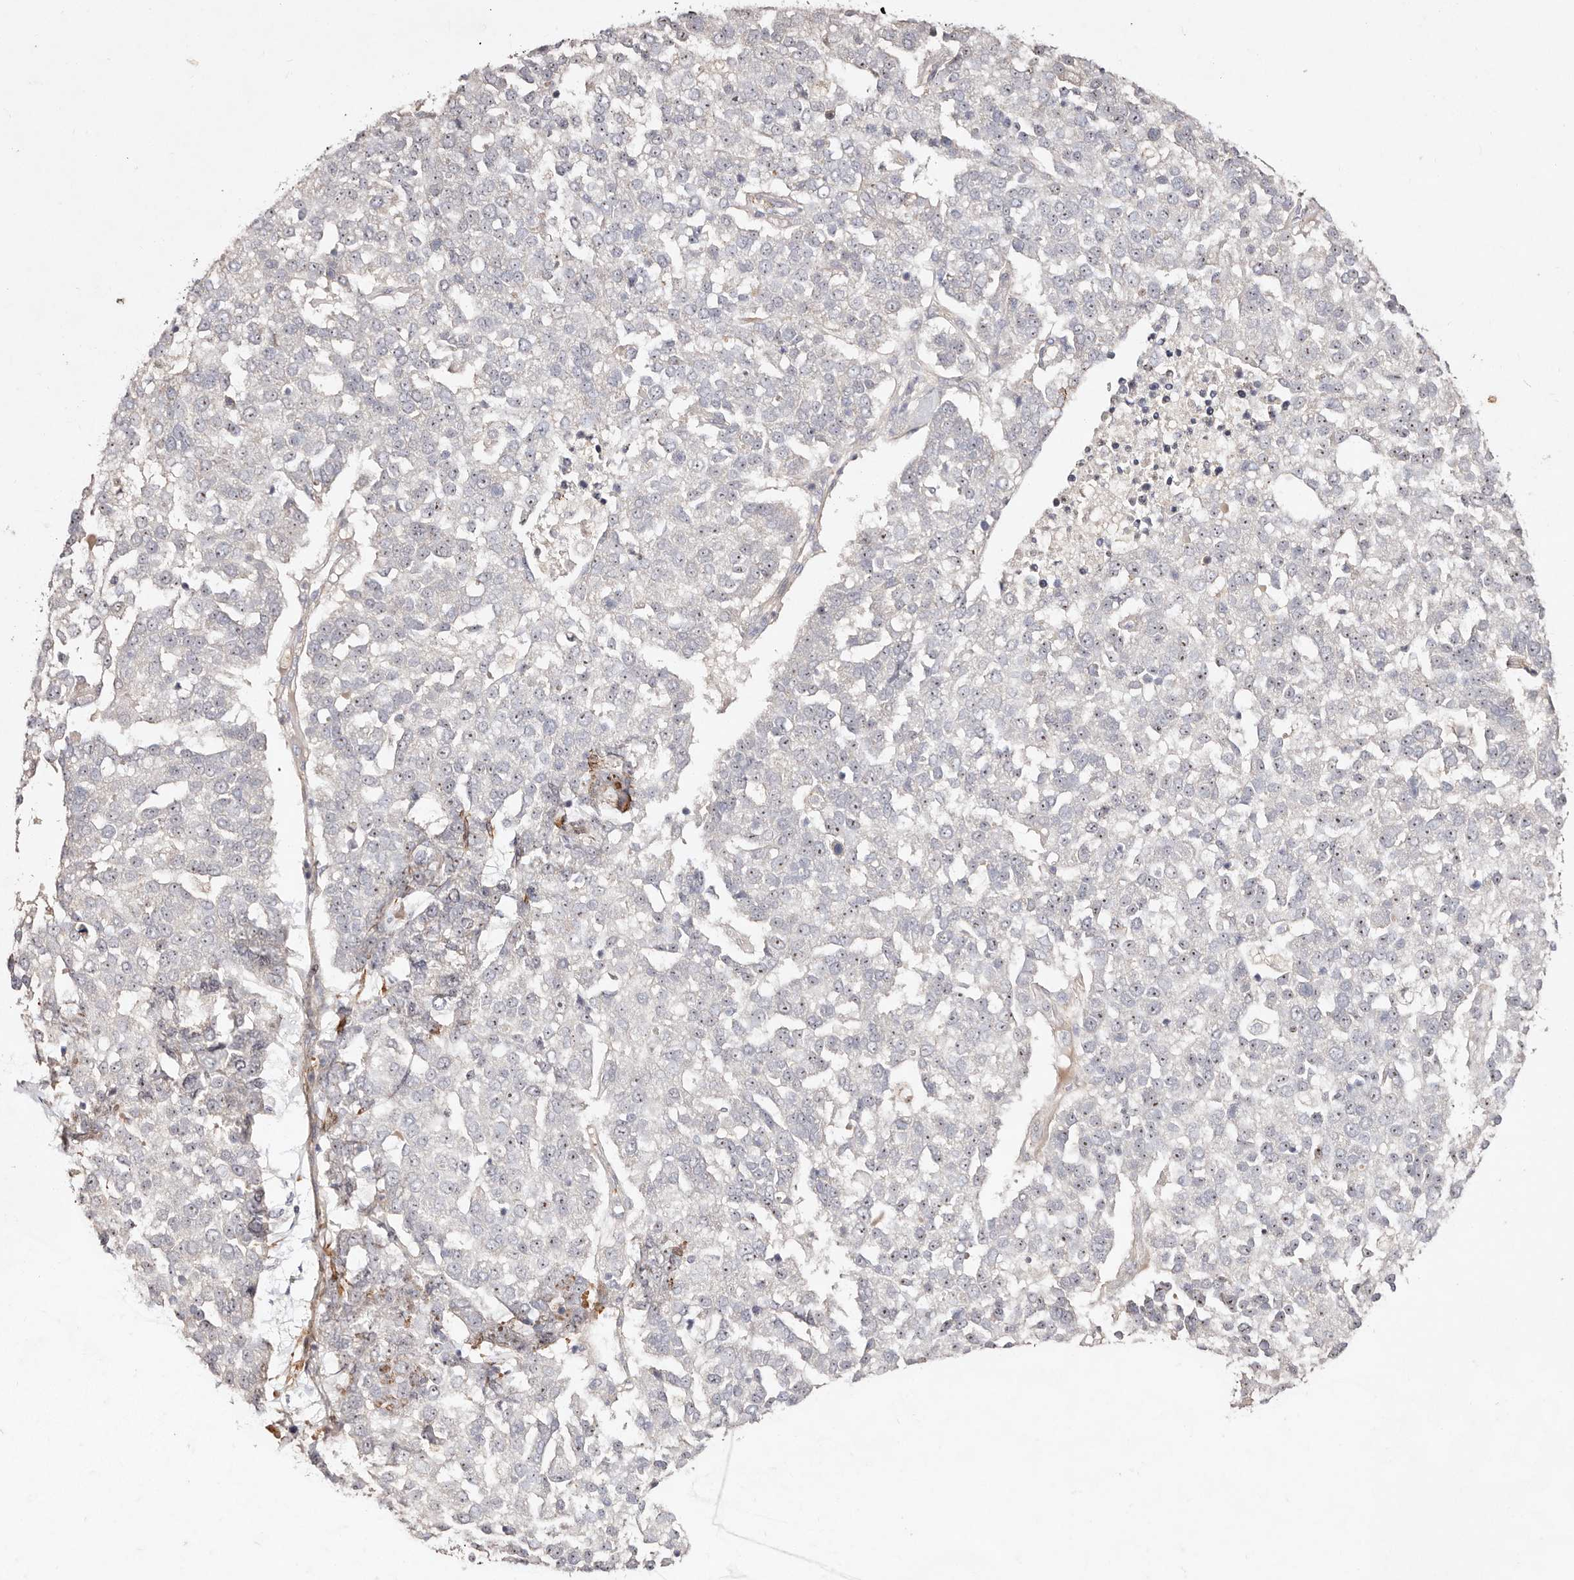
{"staining": {"intensity": "negative", "quantity": "none", "location": "none"}, "tissue": "pancreatic cancer", "cell_type": "Tumor cells", "image_type": "cancer", "snomed": [{"axis": "morphology", "description": "Adenocarcinoma, NOS"}, {"axis": "topography", "description": "Pancreas"}], "caption": "This is a histopathology image of IHC staining of pancreatic cancer, which shows no expression in tumor cells. The staining is performed using DAB brown chromogen with nuclei counter-stained in using hematoxylin.", "gene": "MTMR11", "patient": {"sex": "female", "age": 61}}